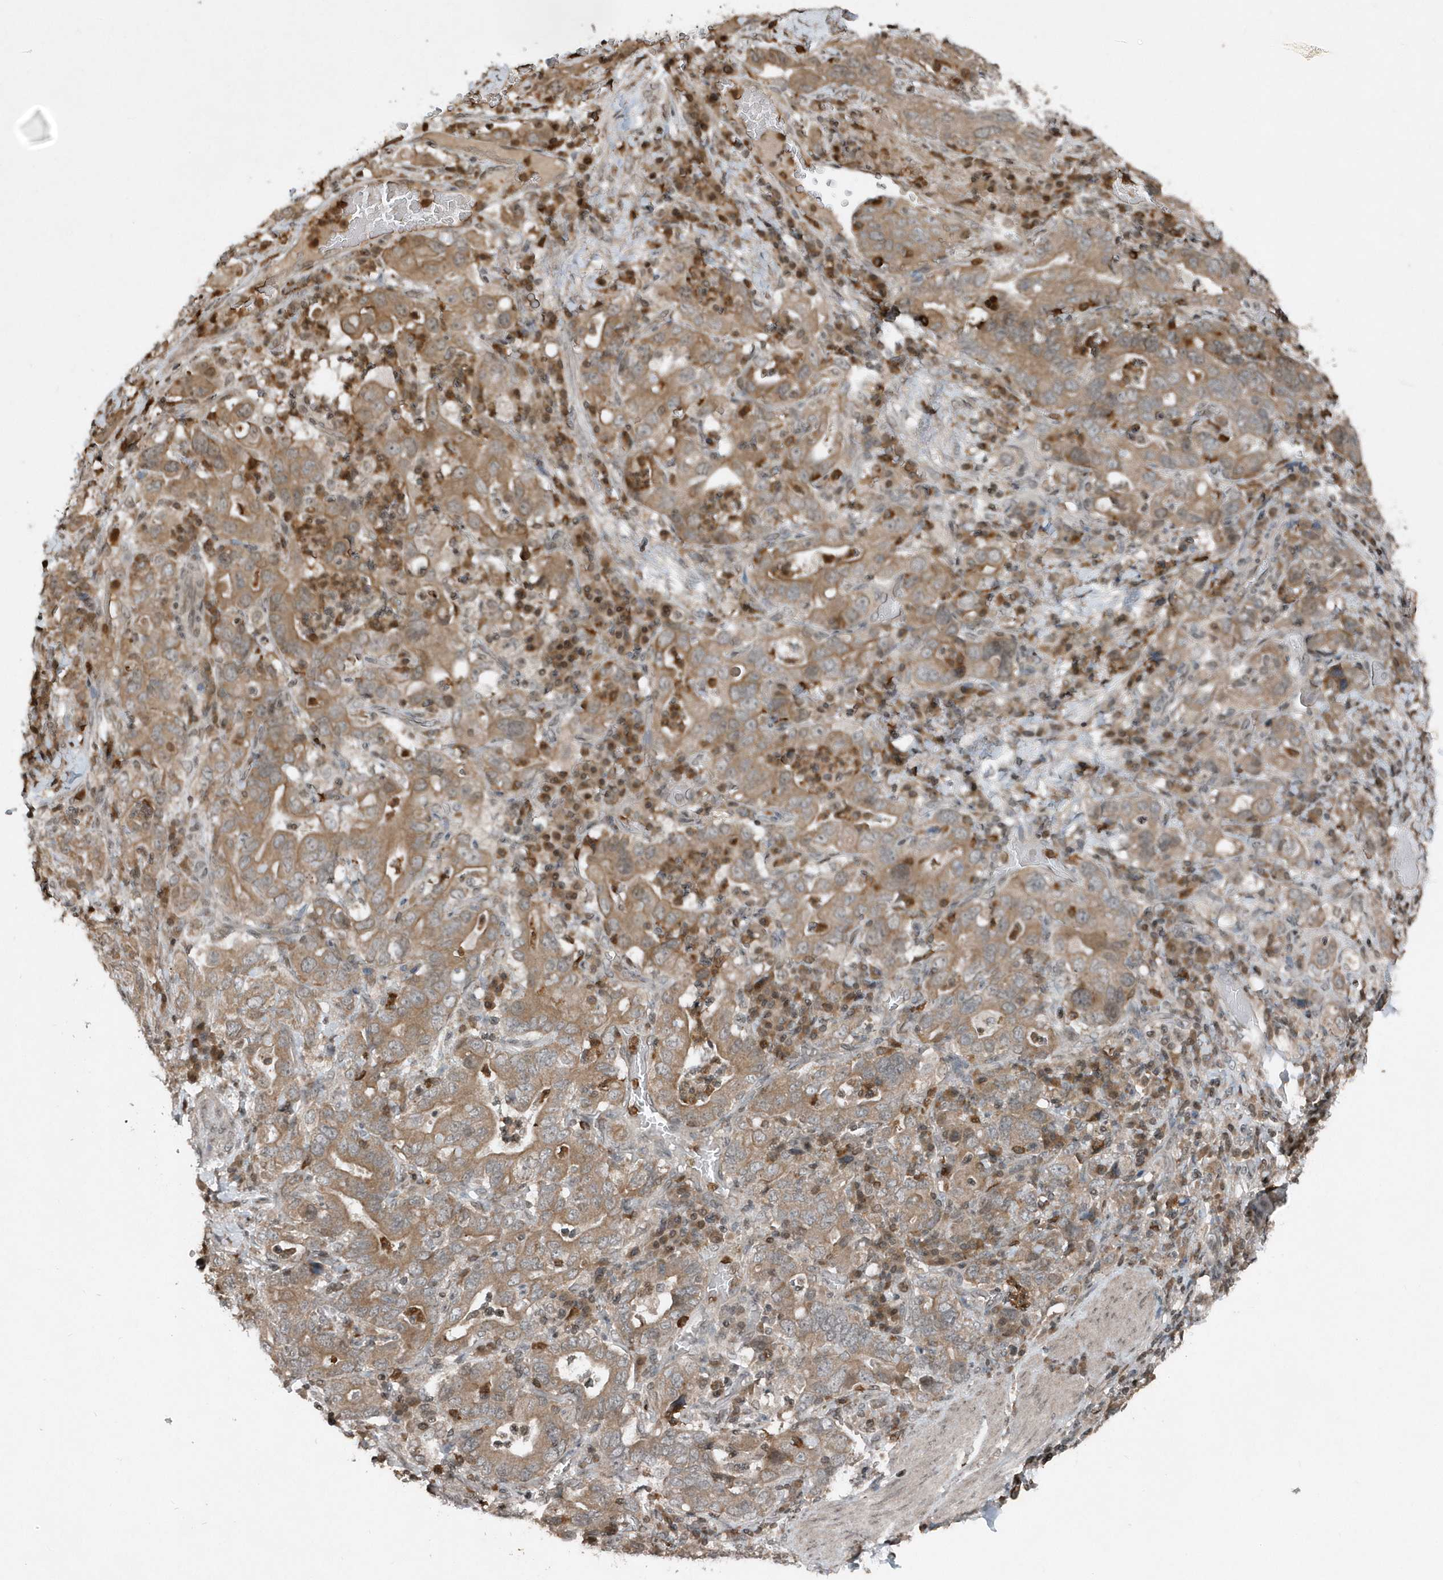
{"staining": {"intensity": "moderate", "quantity": ">75%", "location": "cytoplasmic/membranous"}, "tissue": "stomach cancer", "cell_type": "Tumor cells", "image_type": "cancer", "snomed": [{"axis": "morphology", "description": "Adenocarcinoma, NOS"}, {"axis": "topography", "description": "Stomach, upper"}], "caption": "Adenocarcinoma (stomach) stained with immunohistochemistry reveals moderate cytoplasmic/membranous staining in about >75% of tumor cells. Immunohistochemistry (ihc) stains the protein of interest in brown and the nuclei are stained blue.", "gene": "EIF2B1", "patient": {"sex": "male", "age": 62}}